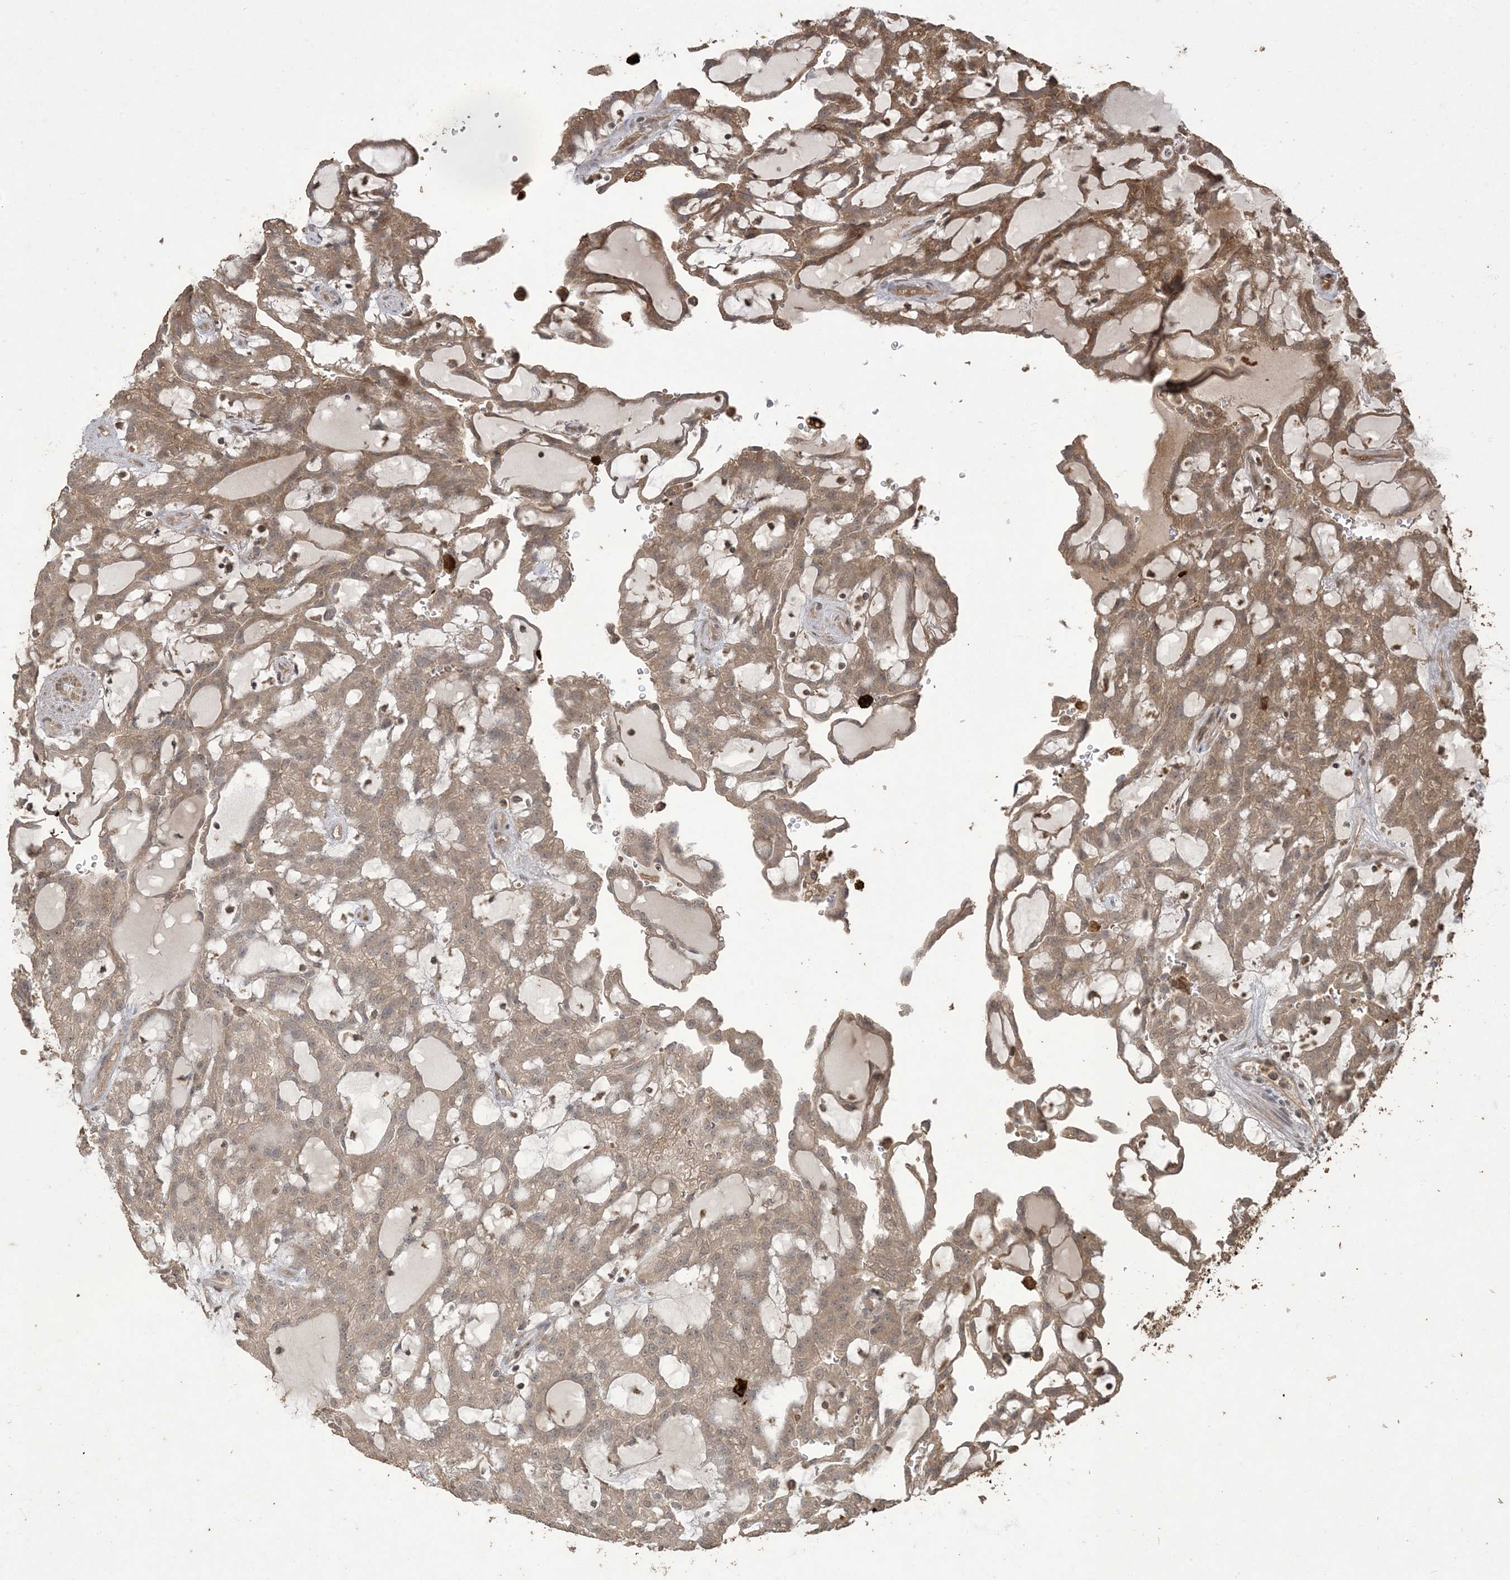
{"staining": {"intensity": "moderate", "quantity": ">75%", "location": "cytoplasmic/membranous"}, "tissue": "renal cancer", "cell_type": "Tumor cells", "image_type": "cancer", "snomed": [{"axis": "morphology", "description": "Adenocarcinoma, NOS"}, {"axis": "topography", "description": "Kidney"}], "caption": "This micrograph reveals IHC staining of renal cancer, with medium moderate cytoplasmic/membranous staining in about >75% of tumor cells.", "gene": "EFCAB8", "patient": {"sex": "male", "age": 63}}